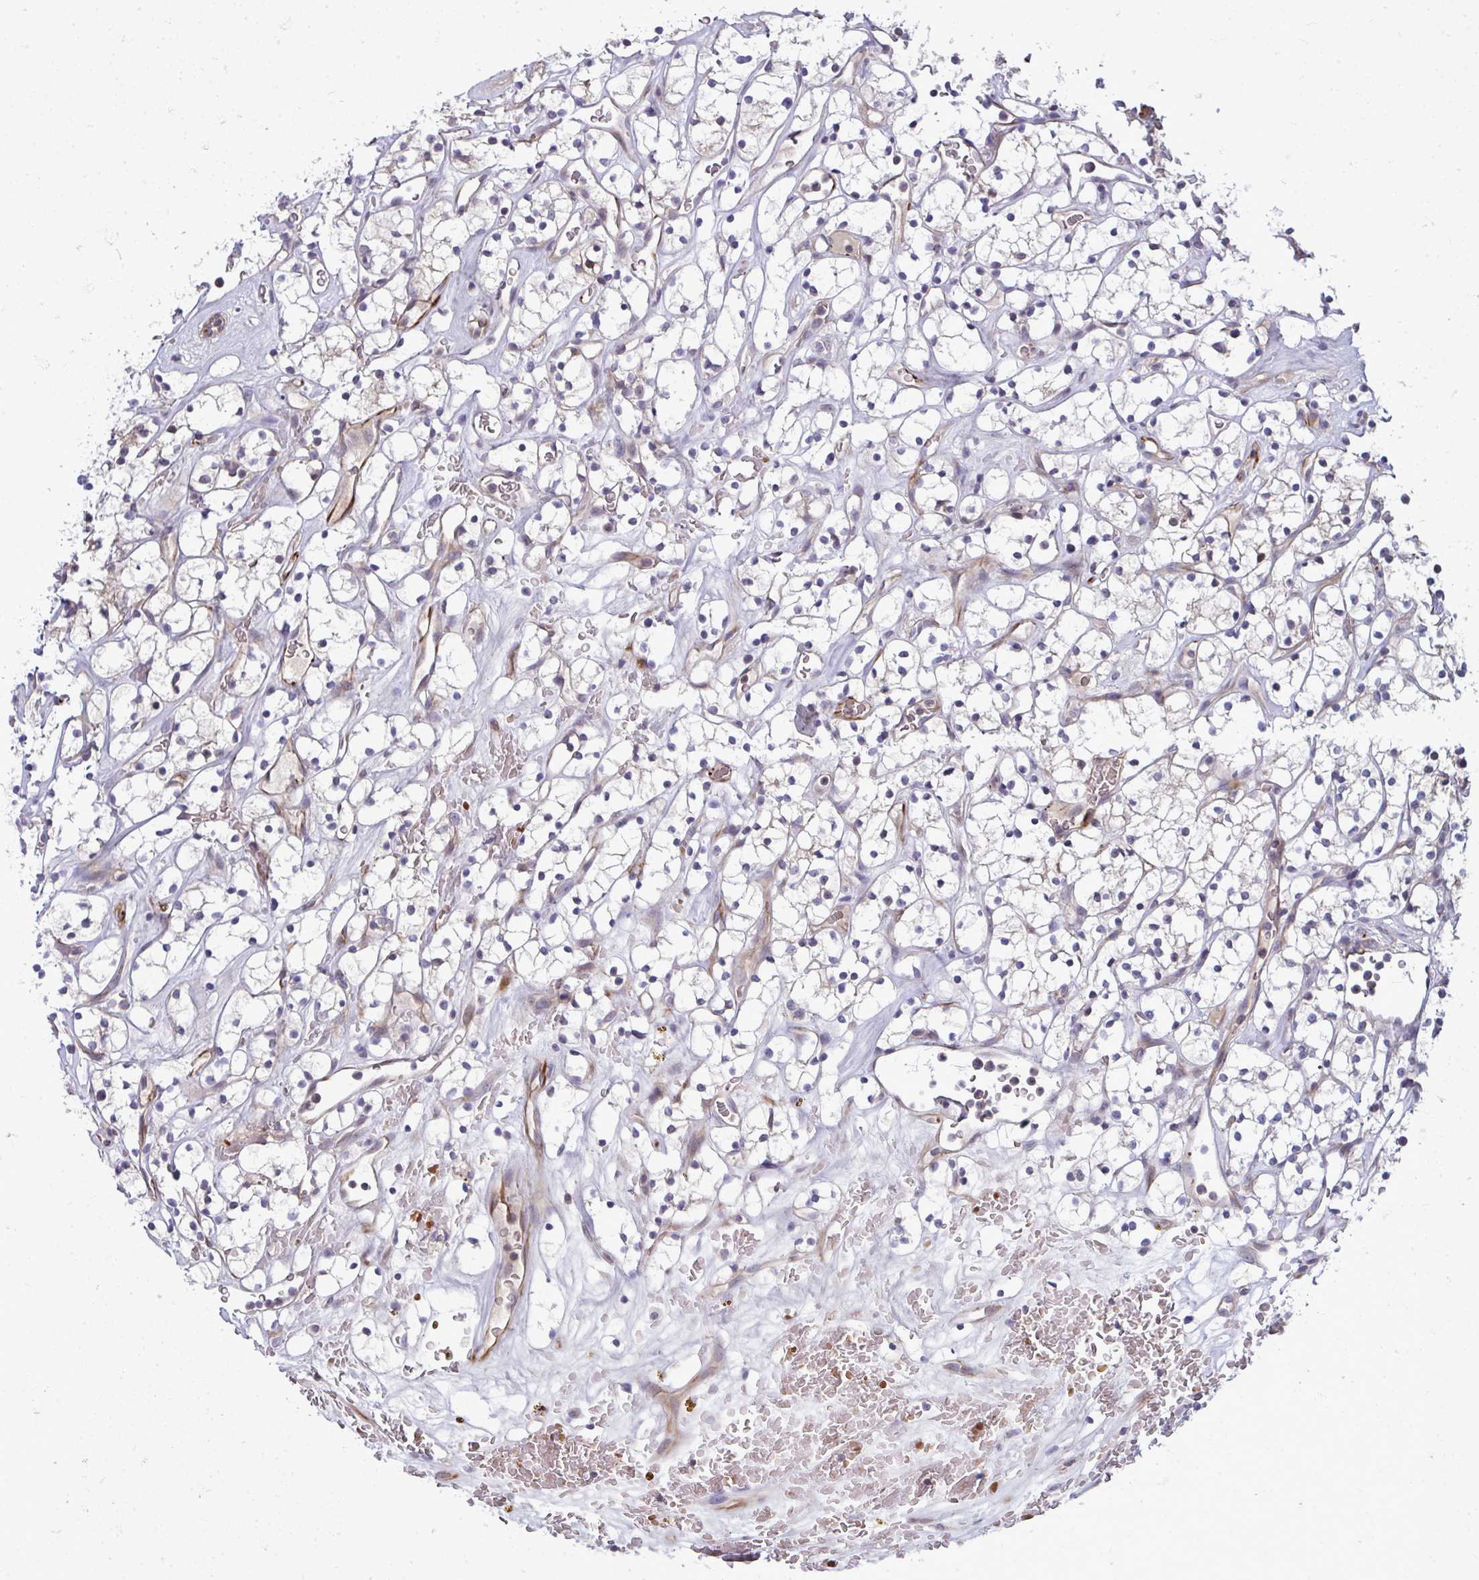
{"staining": {"intensity": "negative", "quantity": "none", "location": "none"}, "tissue": "renal cancer", "cell_type": "Tumor cells", "image_type": "cancer", "snomed": [{"axis": "morphology", "description": "Adenocarcinoma, NOS"}, {"axis": "topography", "description": "Kidney"}], "caption": "Immunohistochemistry photomicrograph of renal cancer (adenocarcinoma) stained for a protein (brown), which demonstrates no positivity in tumor cells. (DAB (3,3'-diaminobenzidine) immunohistochemistry (IHC) with hematoxylin counter stain).", "gene": "SLC14A1", "patient": {"sex": "female", "age": 64}}